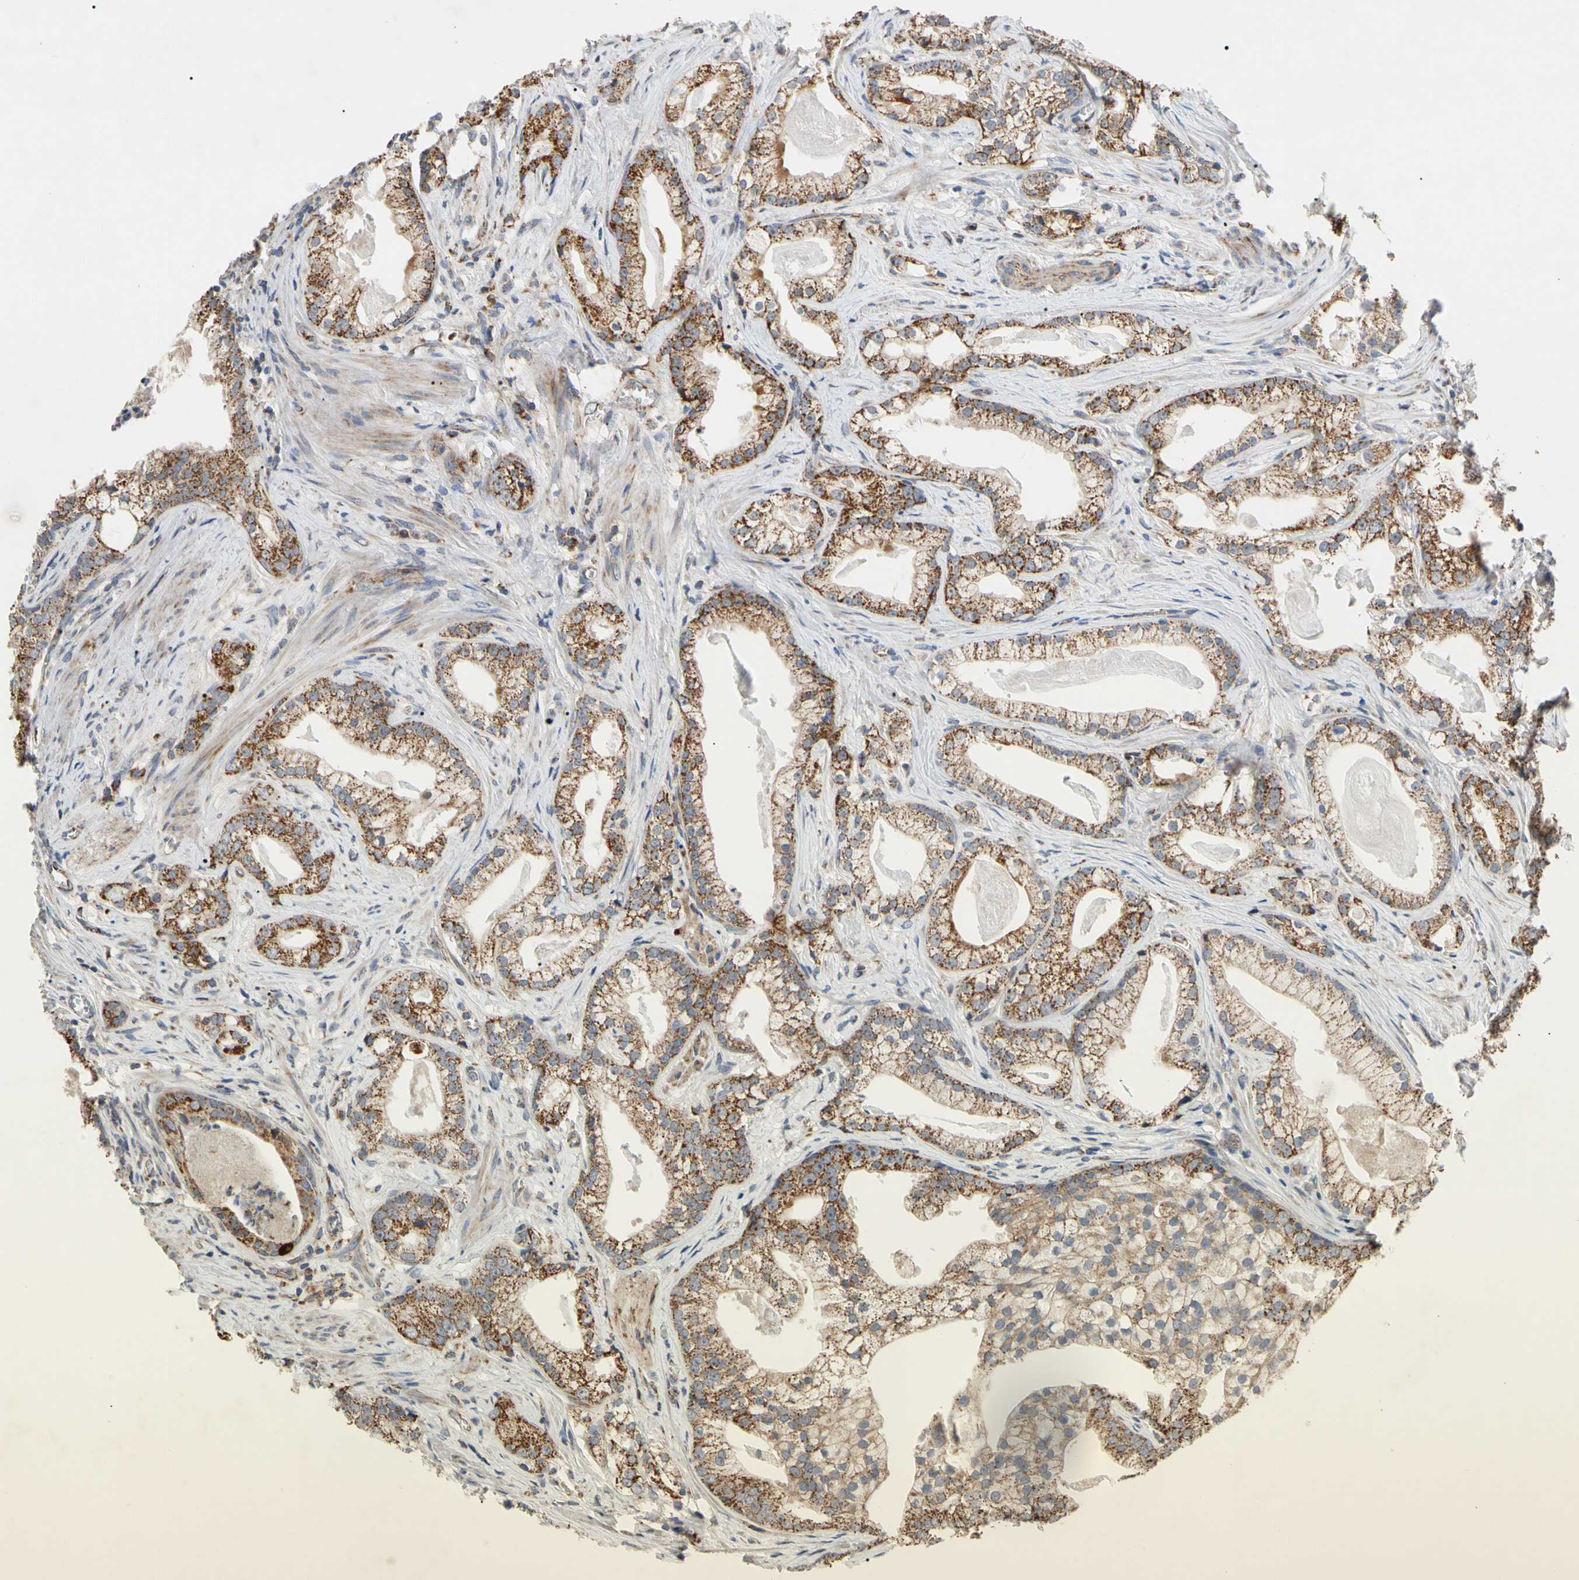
{"staining": {"intensity": "strong", "quantity": ">75%", "location": "cytoplasmic/membranous"}, "tissue": "prostate cancer", "cell_type": "Tumor cells", "image_type": "cancer", "snomed": [{"axis": "morphology", "description": "Adenocarcinoma, Low grade"}, {"axis": "topography", "description": "Prostate"}], "caption": "Strong cytoplasmic/membranous expression for a protein is identified in approximately >75% of tumor cells of prostate cancer using immunohistochemistry (IHC).", "gene": "GPD2", "patient": {"sex": "male", "age": 59}}